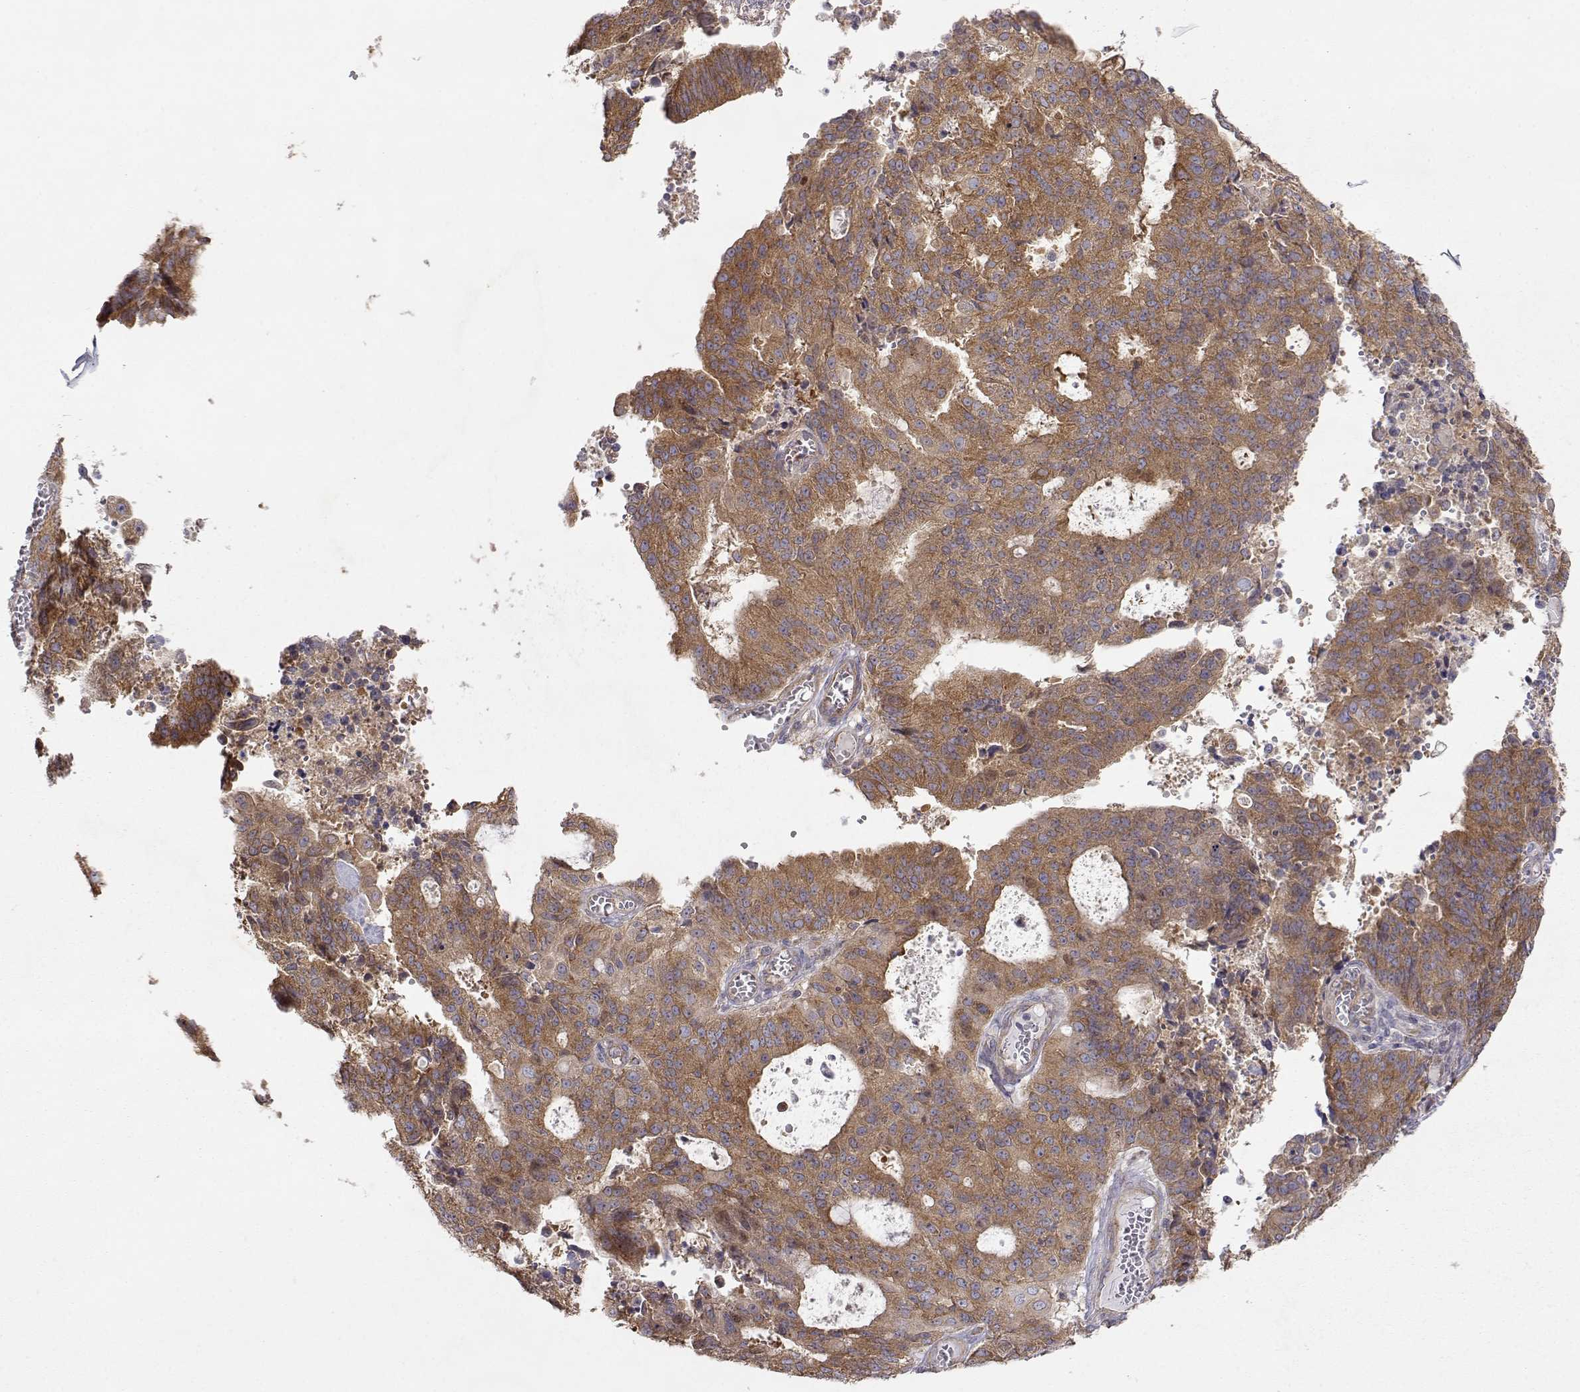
{"staining": {"intensity": "moderate", "quantity": ">75%", "location": "cytoplasmic/membranous"}, "tissue": "endometrial cancer", "cell_type": "Tumor cells", "image_type": "cancer", "snomed": [{"axis": "morphology", "description": "Adenocarcinoma, NOS"}, {"axis": "topography", "description": "Endometrium"}], "caption": "Brown immunohistochemical staining in human adenocarcinoma (endometrial) demonstrates moderate cytoplasmic/membranous expression in about >75% of tumor cells. (DAB (3,3'-diaminobenzidine) IHC with brightfield microscopy, high magnification).", "gene": "PAIP1", "patient": {"sex": "female", "age": 82}}